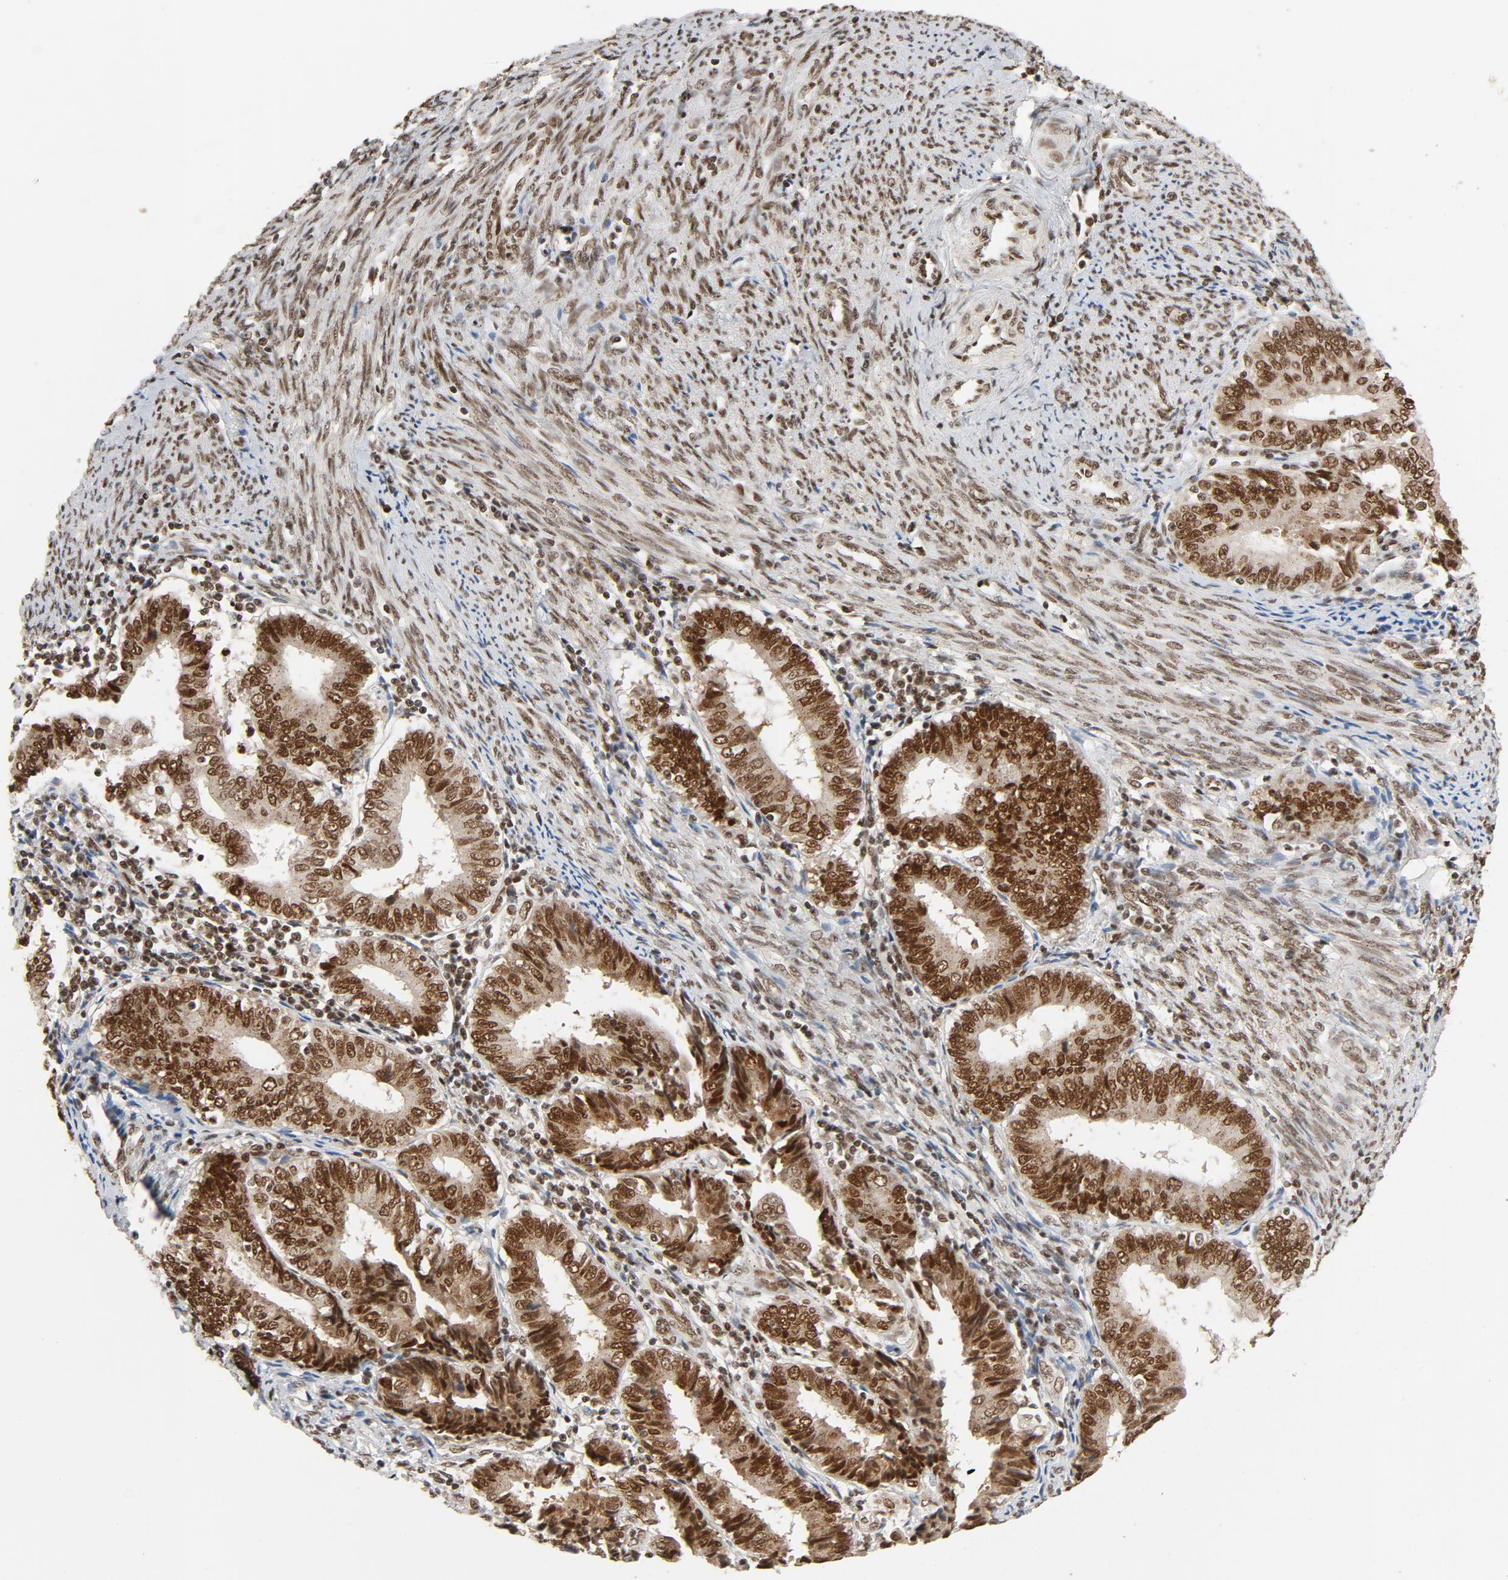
{"staining": {"intensity": "strong", "quantity": ">75%", "location": "nuclear"}, "tissue": "endometrial cancer", "cell_type": "Tumor cells", "image_type": "cancer", "snomed": [{"axis": "morphology", "description": "Adenocarcinoma, NOS"}, {"axis": "topography", "description": "Endometrium"}], "caption": "A high-resolution histopathology image shows IHC staining of adenocarcinoma (endometrial), which shows strong nuclear positivity in about >75% of tumor cells. (Stains: DAB in brown, nuclei in blue, Microscopy: brightfield microscopy at high magnification).", "gene": "SMARCD1", "patient": {"sex": "female", "age": 75}}